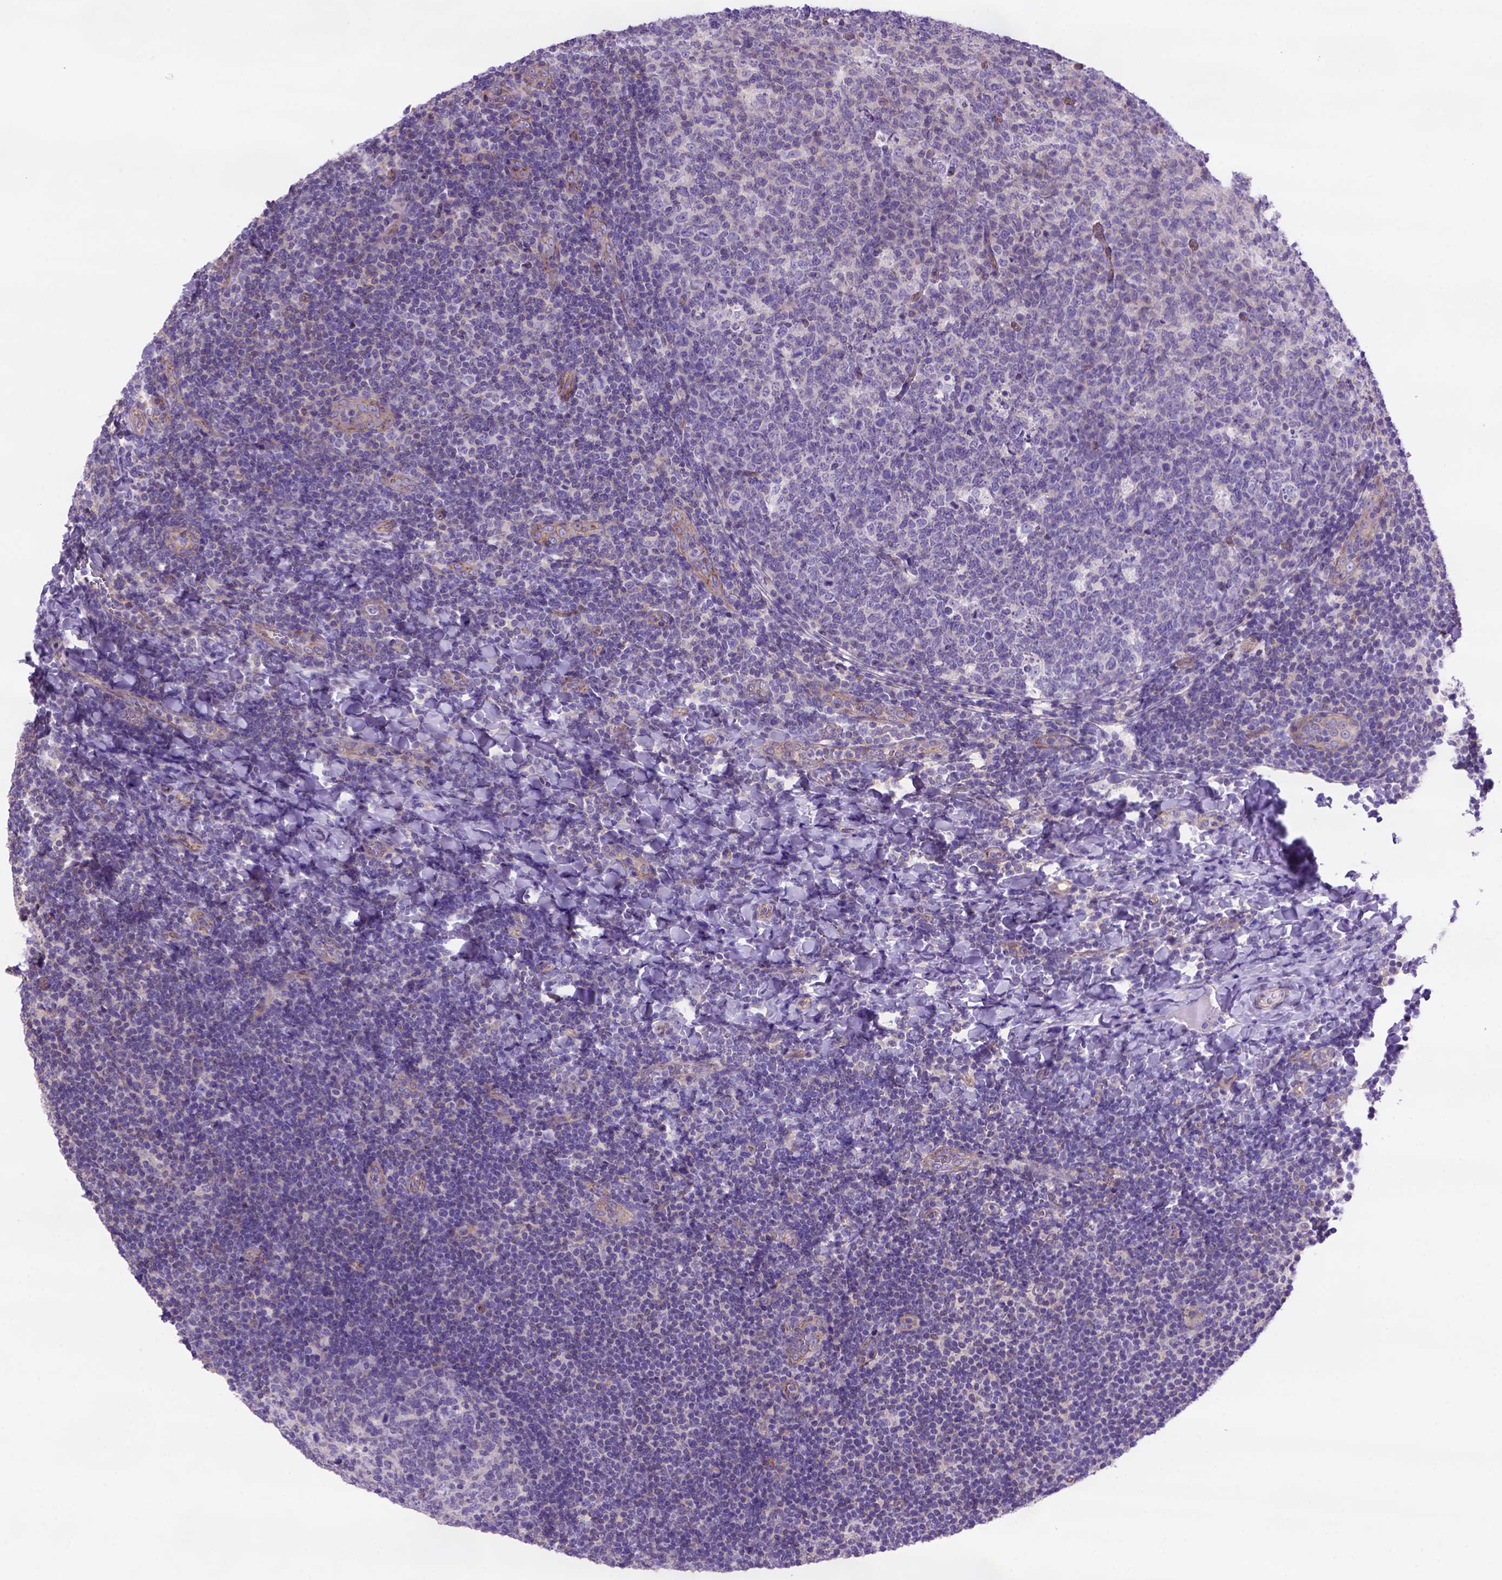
{"staining": {"intensity": "negative", "quantity": "none", "location": "none"}, "tissue": "tonsil", "cell_type": "Germinal center cells", "image_type": "normal", "snomed": [{"axis": "morphology", "description": "Normal tissue, NOS"}, {"axis": "topography", "description": "Tonsil"}], "caption": "A micrograph of tonsil stained for a protein reveals no brown staining in germinal center cells. Brightfield microscopy of IHC stained with DAB (brown) and hematoxylin (blue), captured at high magnification.", "gene": "PEX12", "patient": {"sex": "male", "age": 17}}